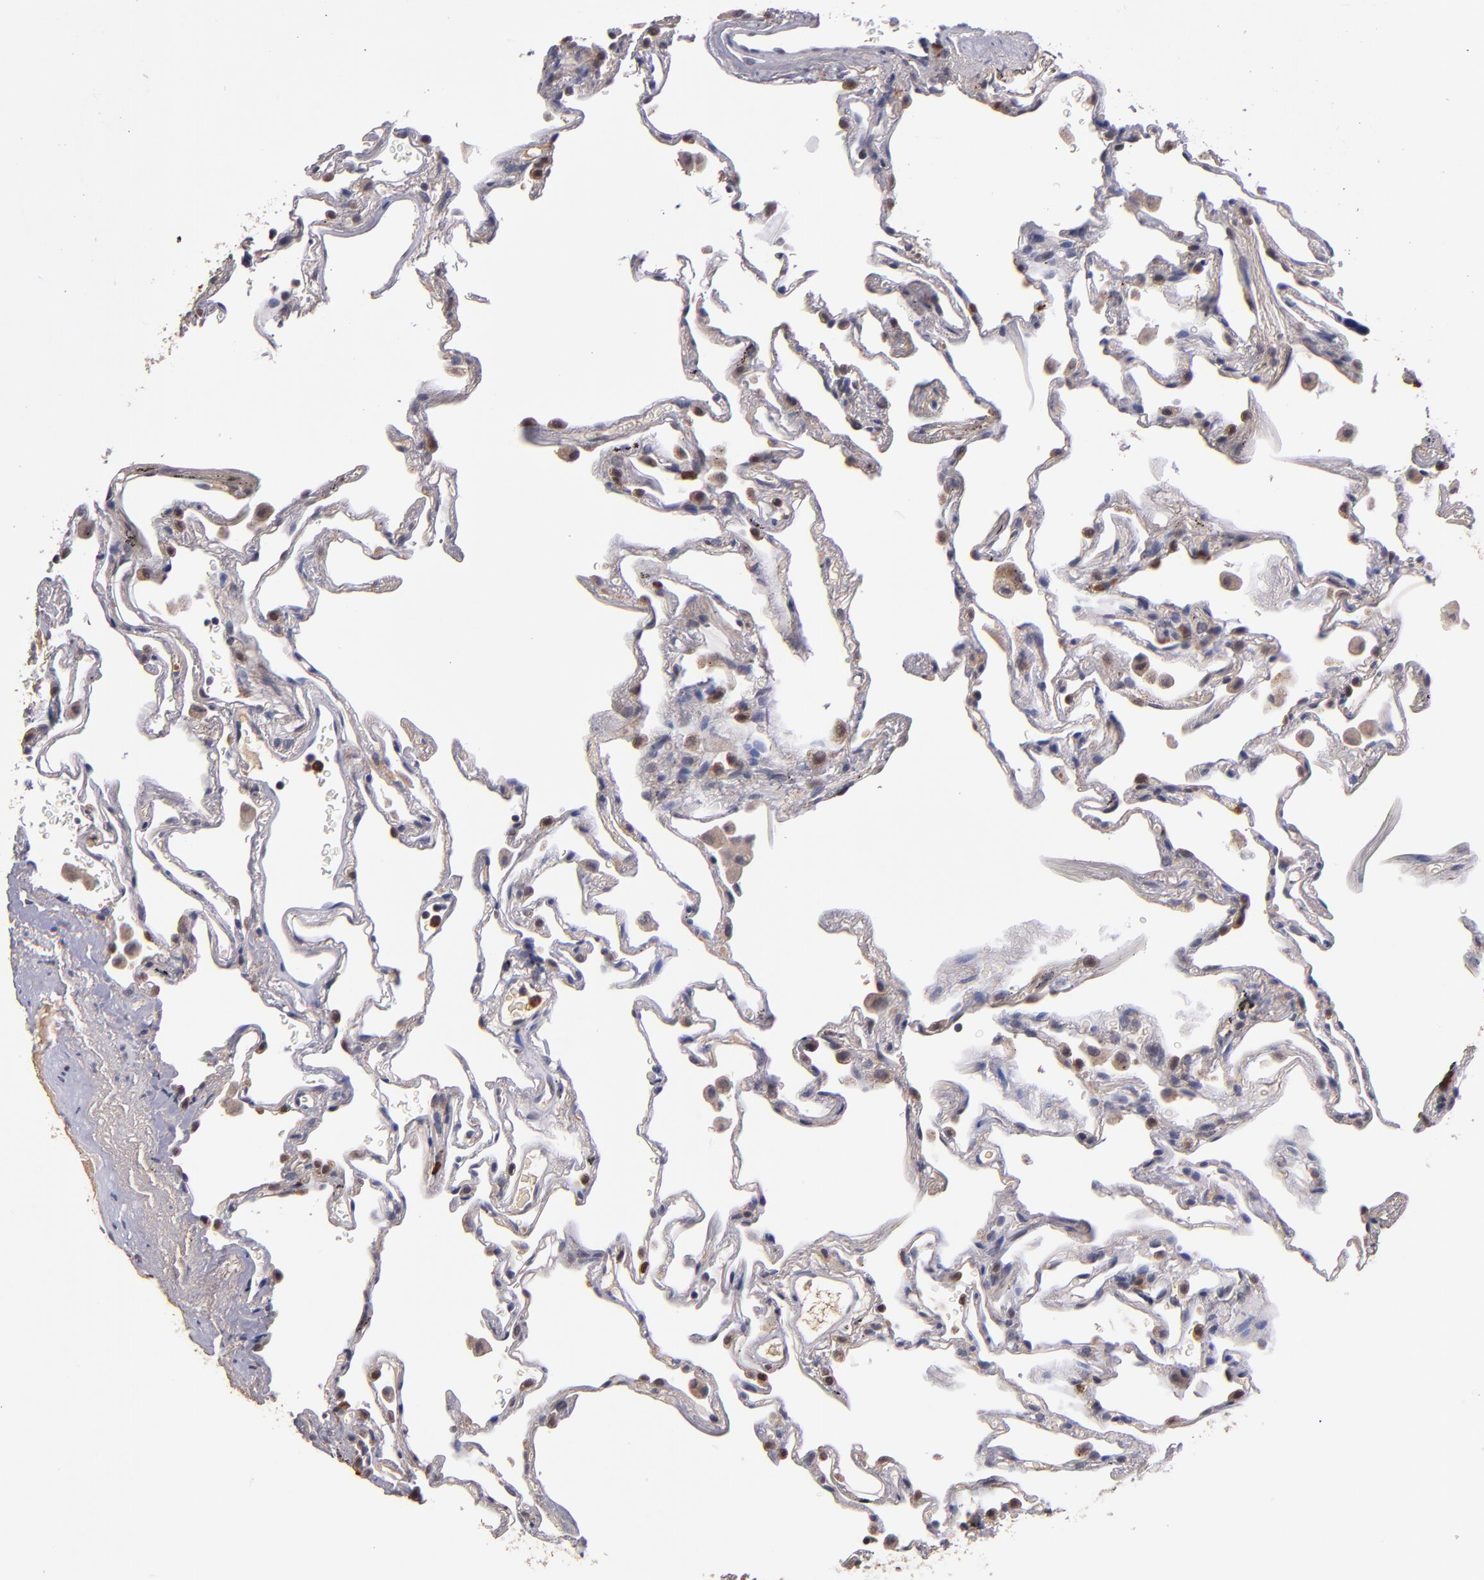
{"staining": {"intensity": "negative", "quantity": "none", "location": "none"}, "tissue": "lung", "cell_type": "Alveolar cells", "image_type": "normal", "snomed": [{"axis": "morphology", "description": "Normal tissue, NOS"}, {"axis": "morphology", "description": "Inflammation, NOS"}, {"axis": "topography", "description": "Lung"}], "caption": "Human lung stained for a protein using immunohistochemistry (IHC) reveals no expression in alveolar cells.", "gene": "TTLL12", "patient": {"sex": "male", "age": 69}}